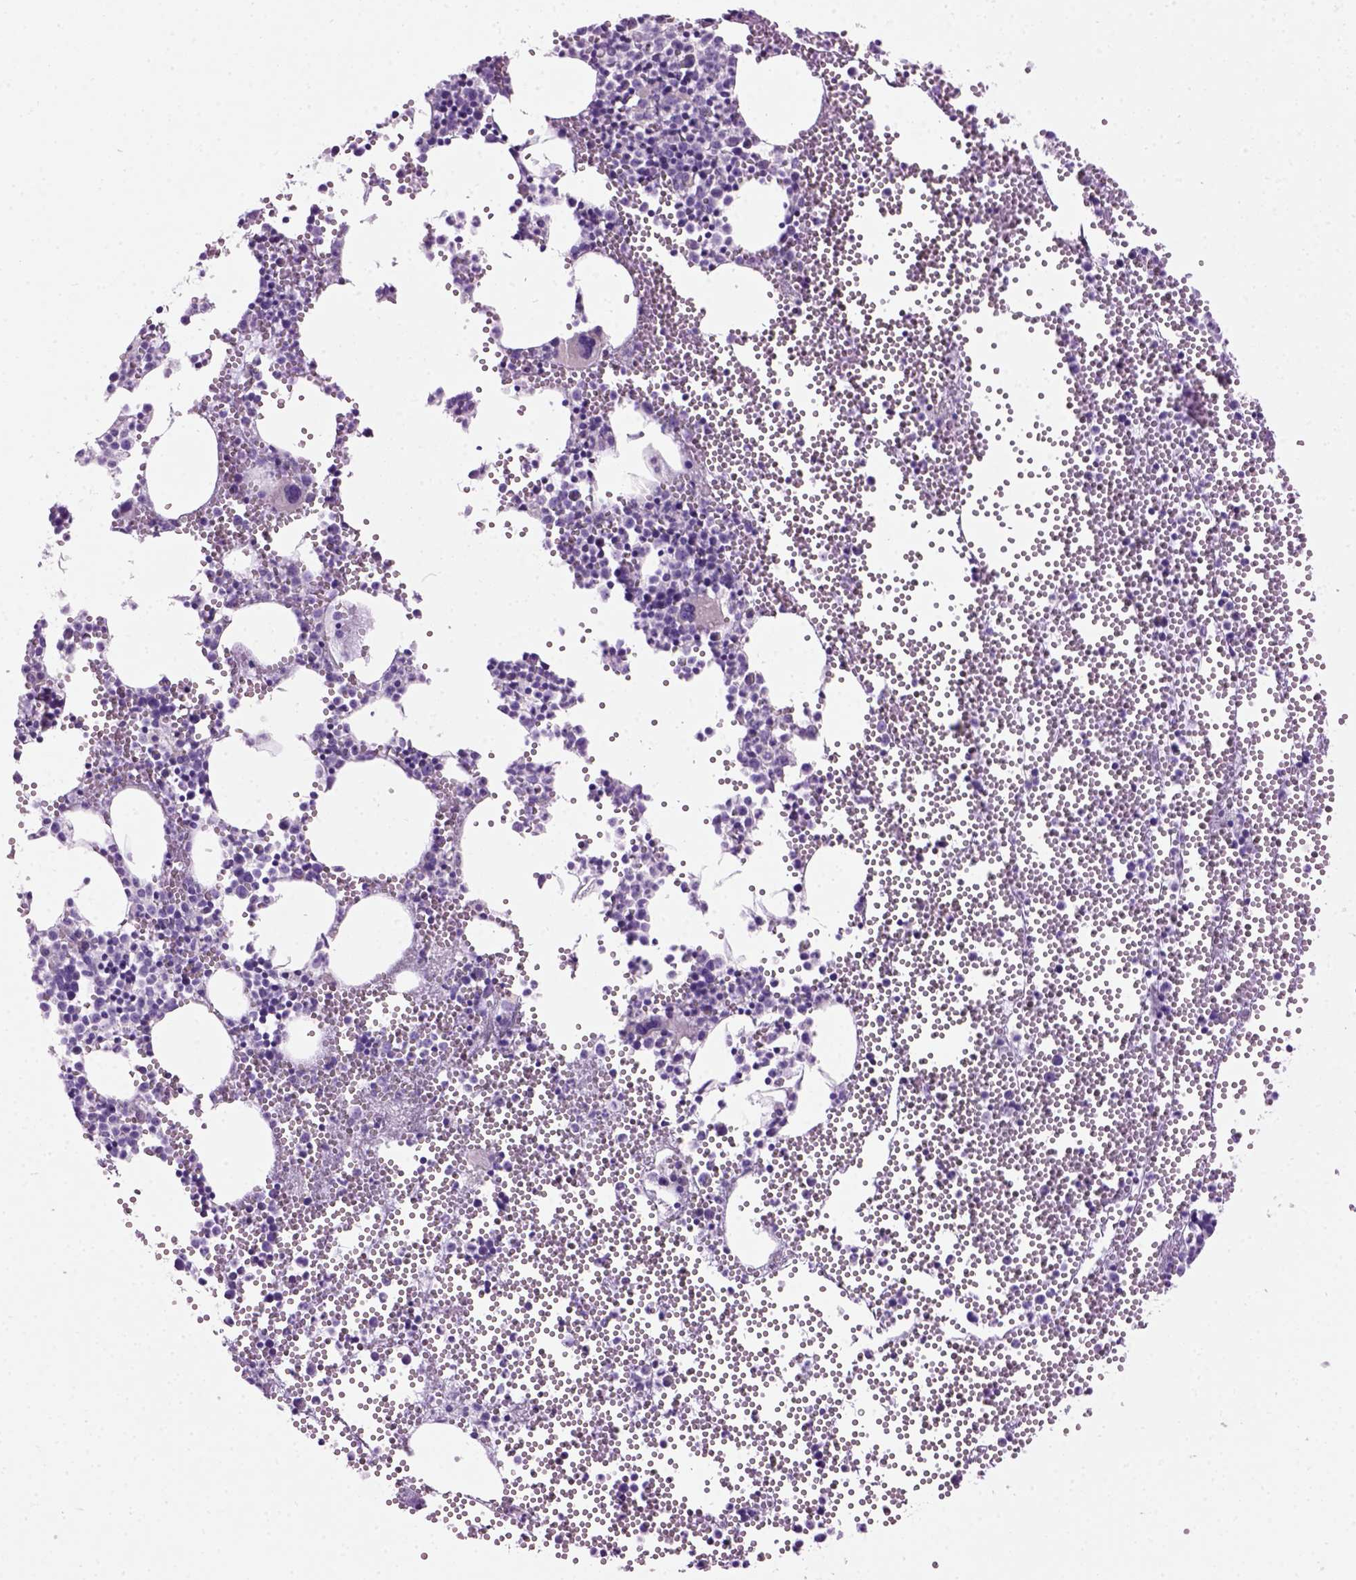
{"staining": {"intensity": "negative", "quantity": "none", "location": "none"}, "tissue": "bone marrow", "cell_type": "Hematopoietic cells", "image_type": "normal", "snomed": [{"axis": "morphology", "description": "Normal tissue, NOS"}, {"axis": "topography", "description": "Bone marrow"}], "caption": "IHC of benign bone marrow displays no expression in hematopoietic cells. Brightfield microscopy of IHC stained with DAB (3,3'-diaminobenzidine) (brown) and hematoxylin (blue), captured at high magnification.", "gene": "GABRB2", "patient": {"sex": "male", "age": 89}}